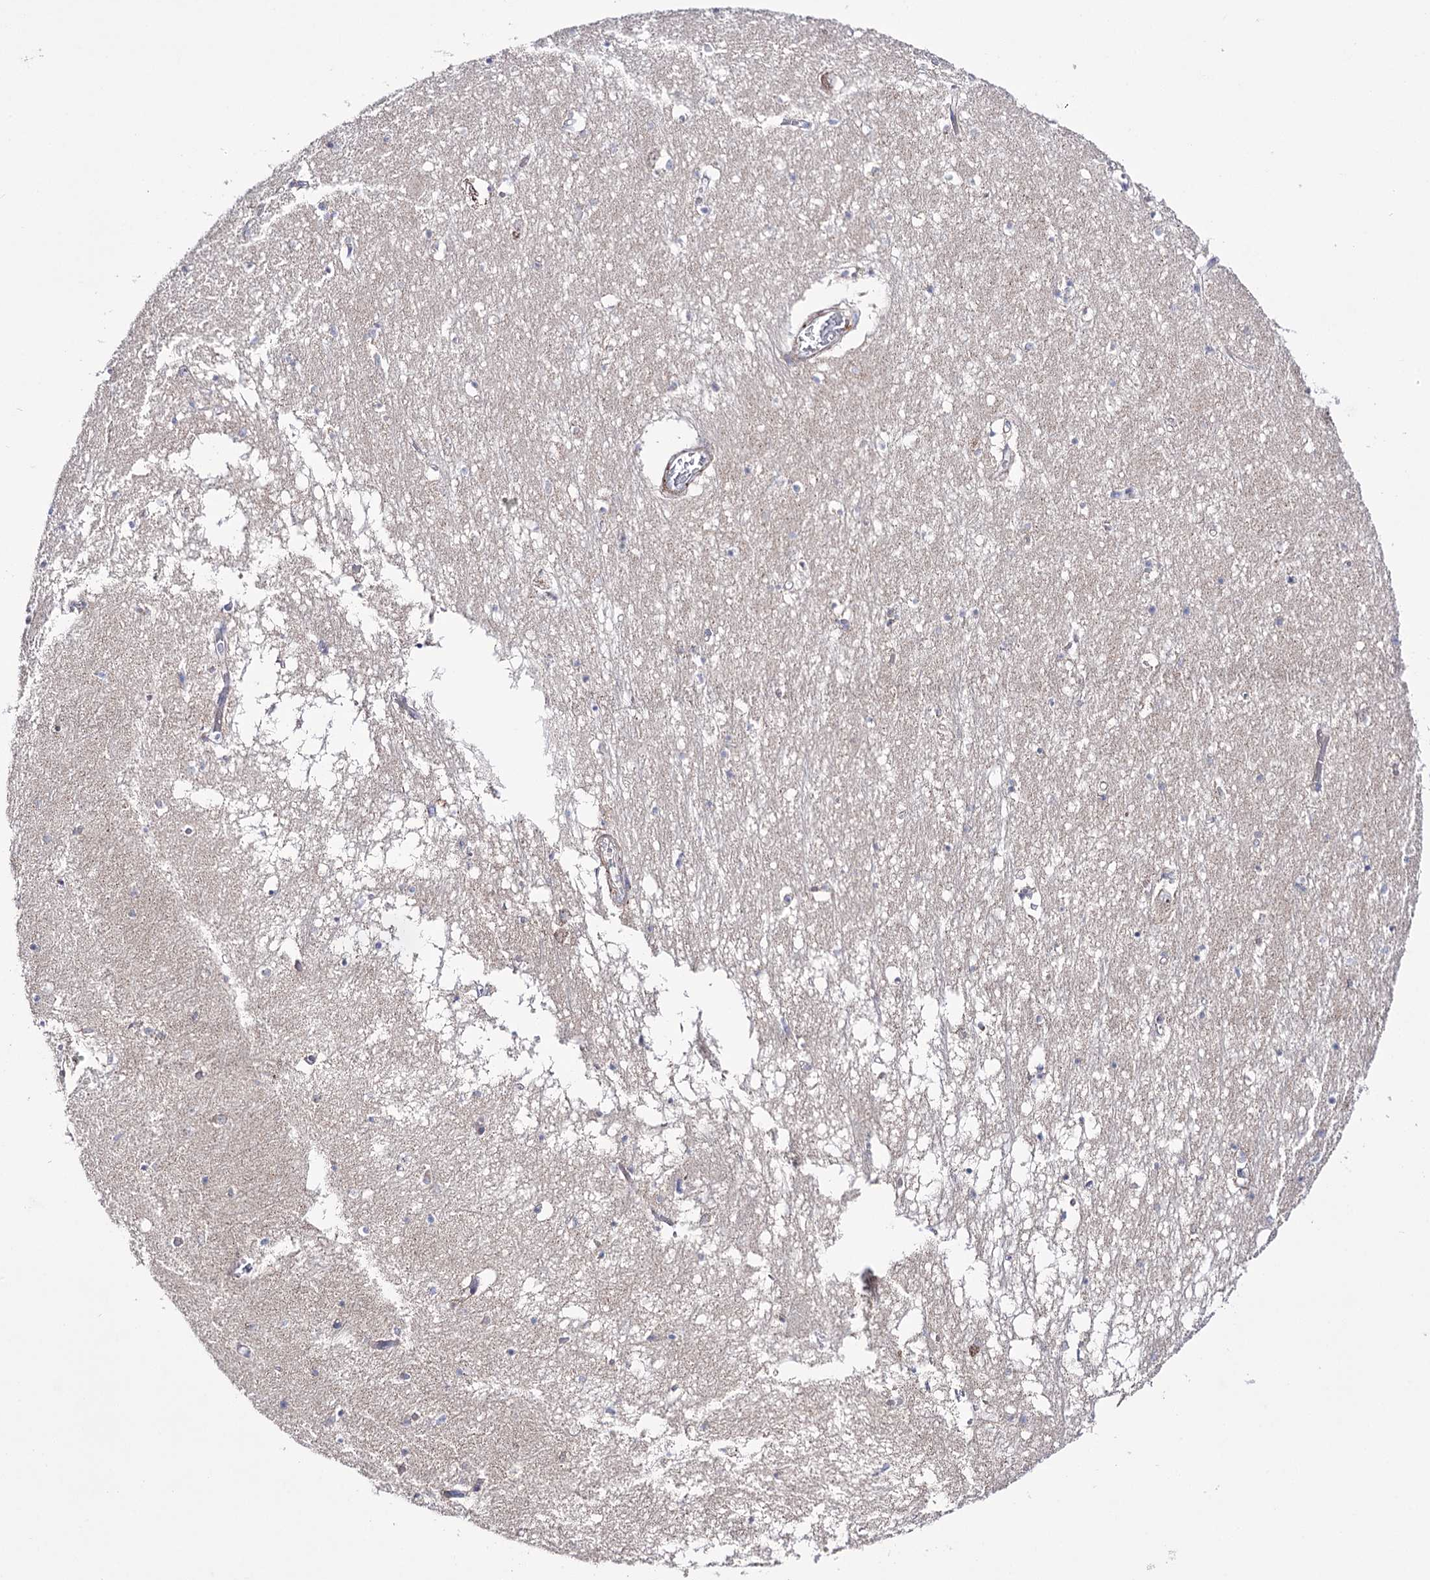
{"staining": {"intensity": "negative", "quantity": "none", "location": "none"}, "tissue": "hippocampus", "cell_type": "Glial cells", "image_type": "normal", "snomed": [{"axis": "morphology", "description": "Normal tissue, NOS"}, {"axis": "topography", "description": "Hippocampus"}], "caption": "Immunohistochemistry photomicrograph of unremarkable hippocampus stained for a protein (brown), which reveals no staining in glial cells.", "gene": "METTL5", "patient": {"sex": "male", "age": 70}}